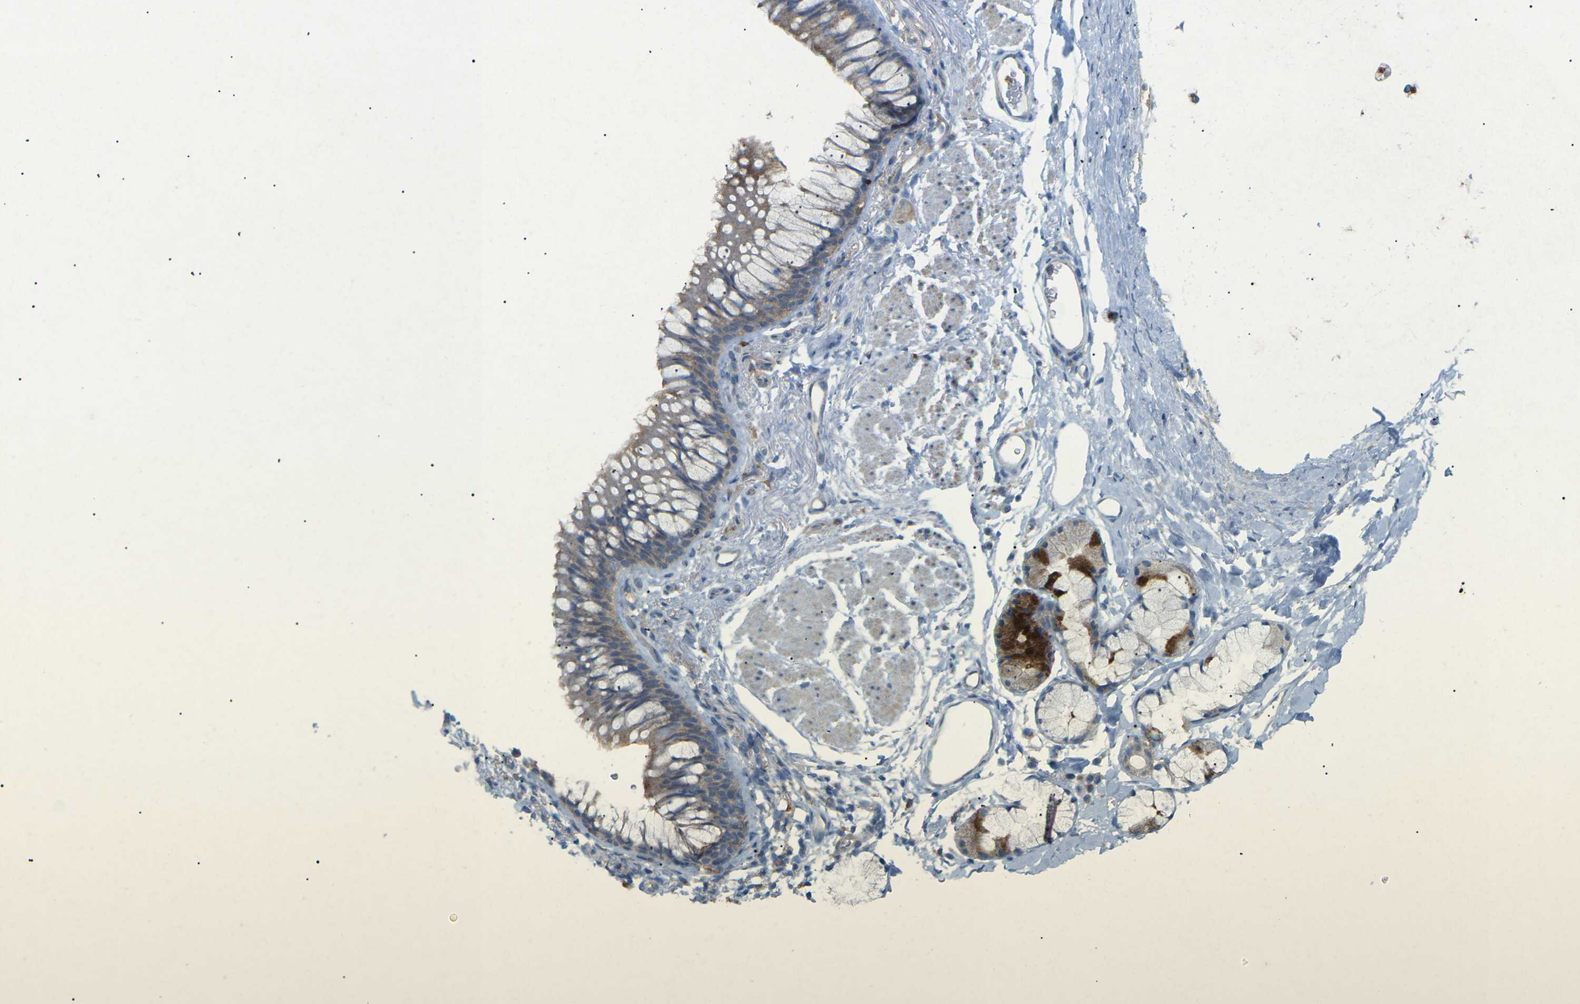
{"staining": {"intensity": "negative", "quantity": "none", "location": "none"}, "tissue": "adipose tissue", "cell_type": "Adipocytes", "image_type": "normal", "snomed": [{"axis": "morphology", "description": "Normal tissue, NOS"}, {"axis": "topography", "description": "Cartilage tissue"}, {"axis": "topography", "description": "Bronchus"}], "caption": "DAB immunohistochemical staining of benign adipose tissue demonstrates no significant staining in adipocytes.", "gene": "STK11", "patient": {"sex": "female", "age": 53}}